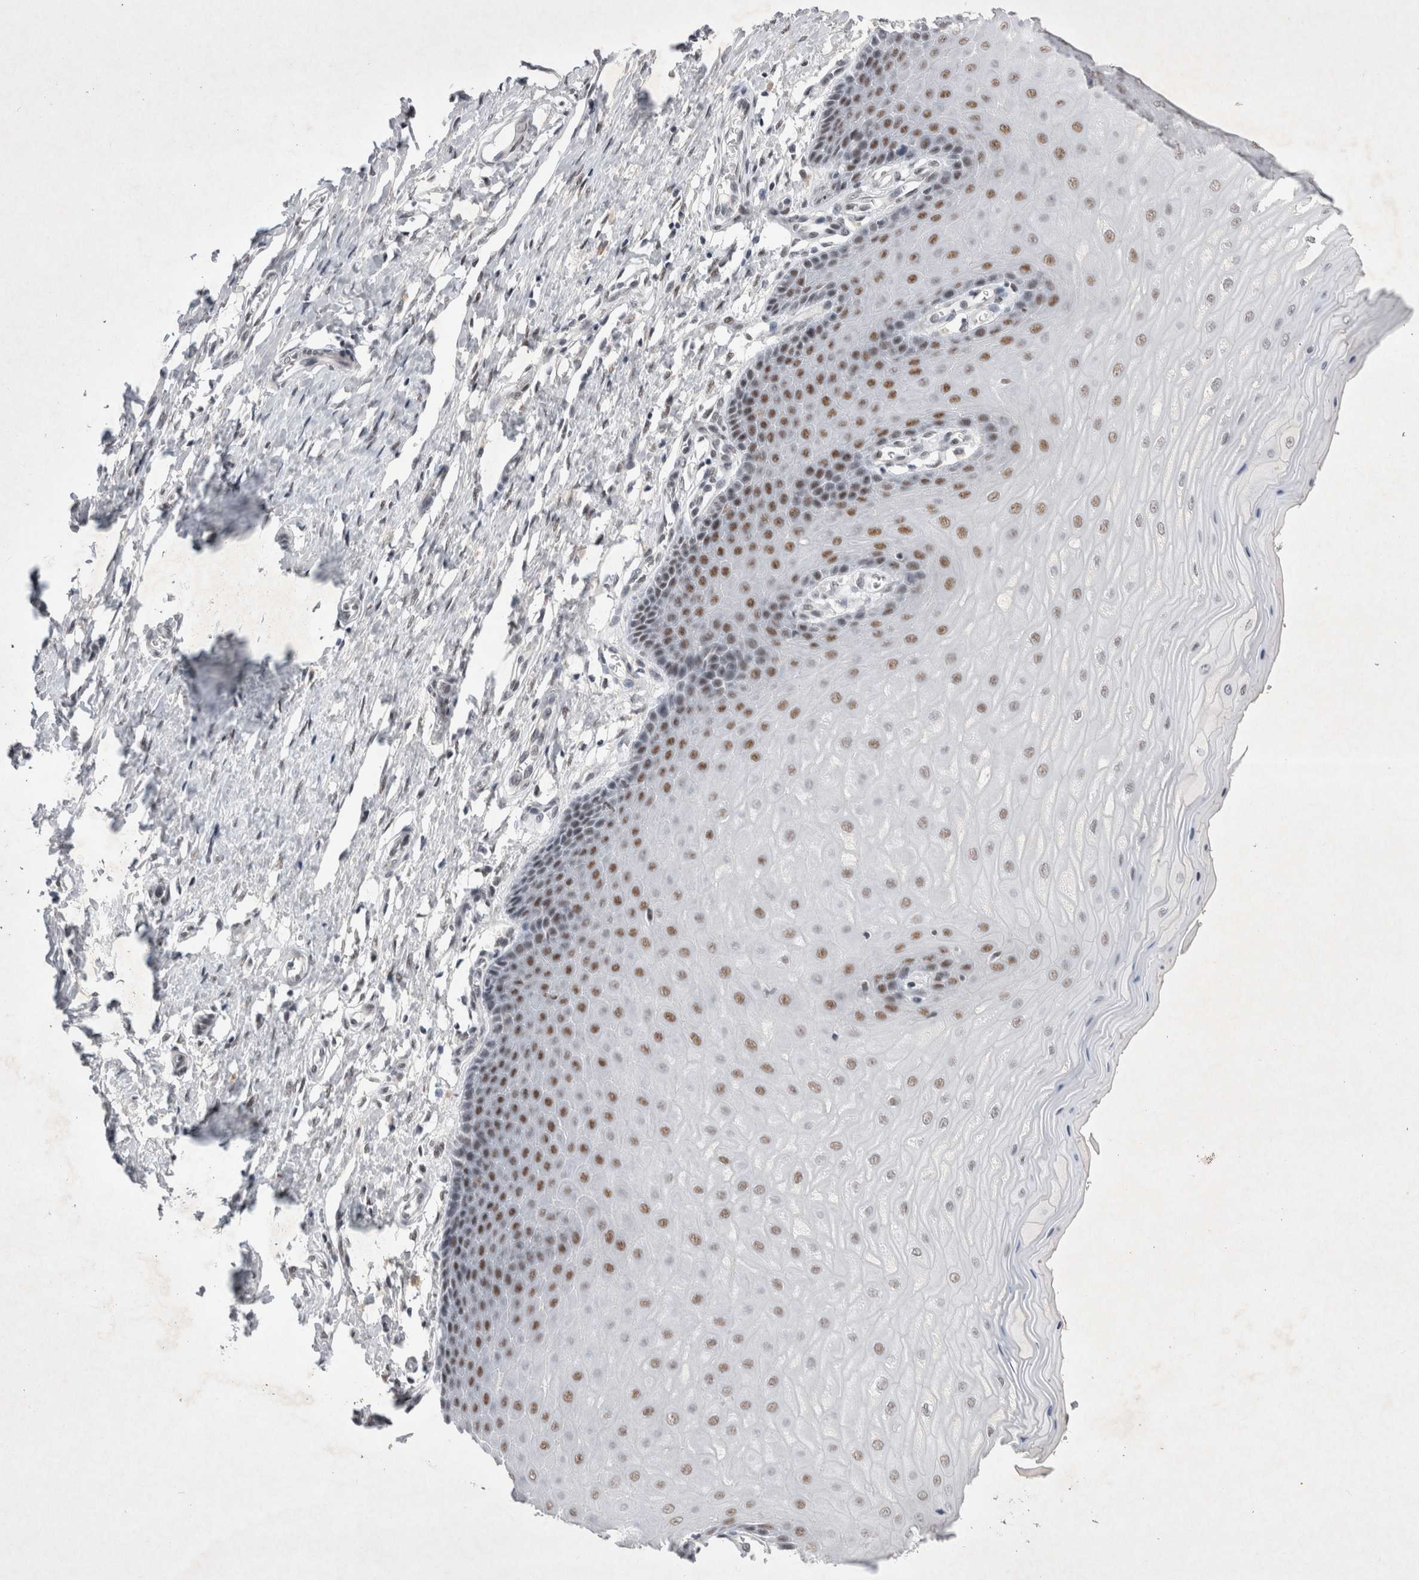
{"staining": {"intensity": "weak", "quantity": "25%-75%", "location": "nuclear"}, "tissue": "cervix", "cell_type": "Glandular cells", "image_type": "normal", "snomed": [{"axis": "morphology", "description": "Normal tissue, NOS"}, {"axis": "topography", "description": "Cervix"}], "caption": "The micrograph shows immunohistochemical staining of benign cervix. There is weak nuclear staining is identified in about 25%-75% of glandular cells.", "gene": "RBM6", "patient": {"sex": "female", "age": 55}}